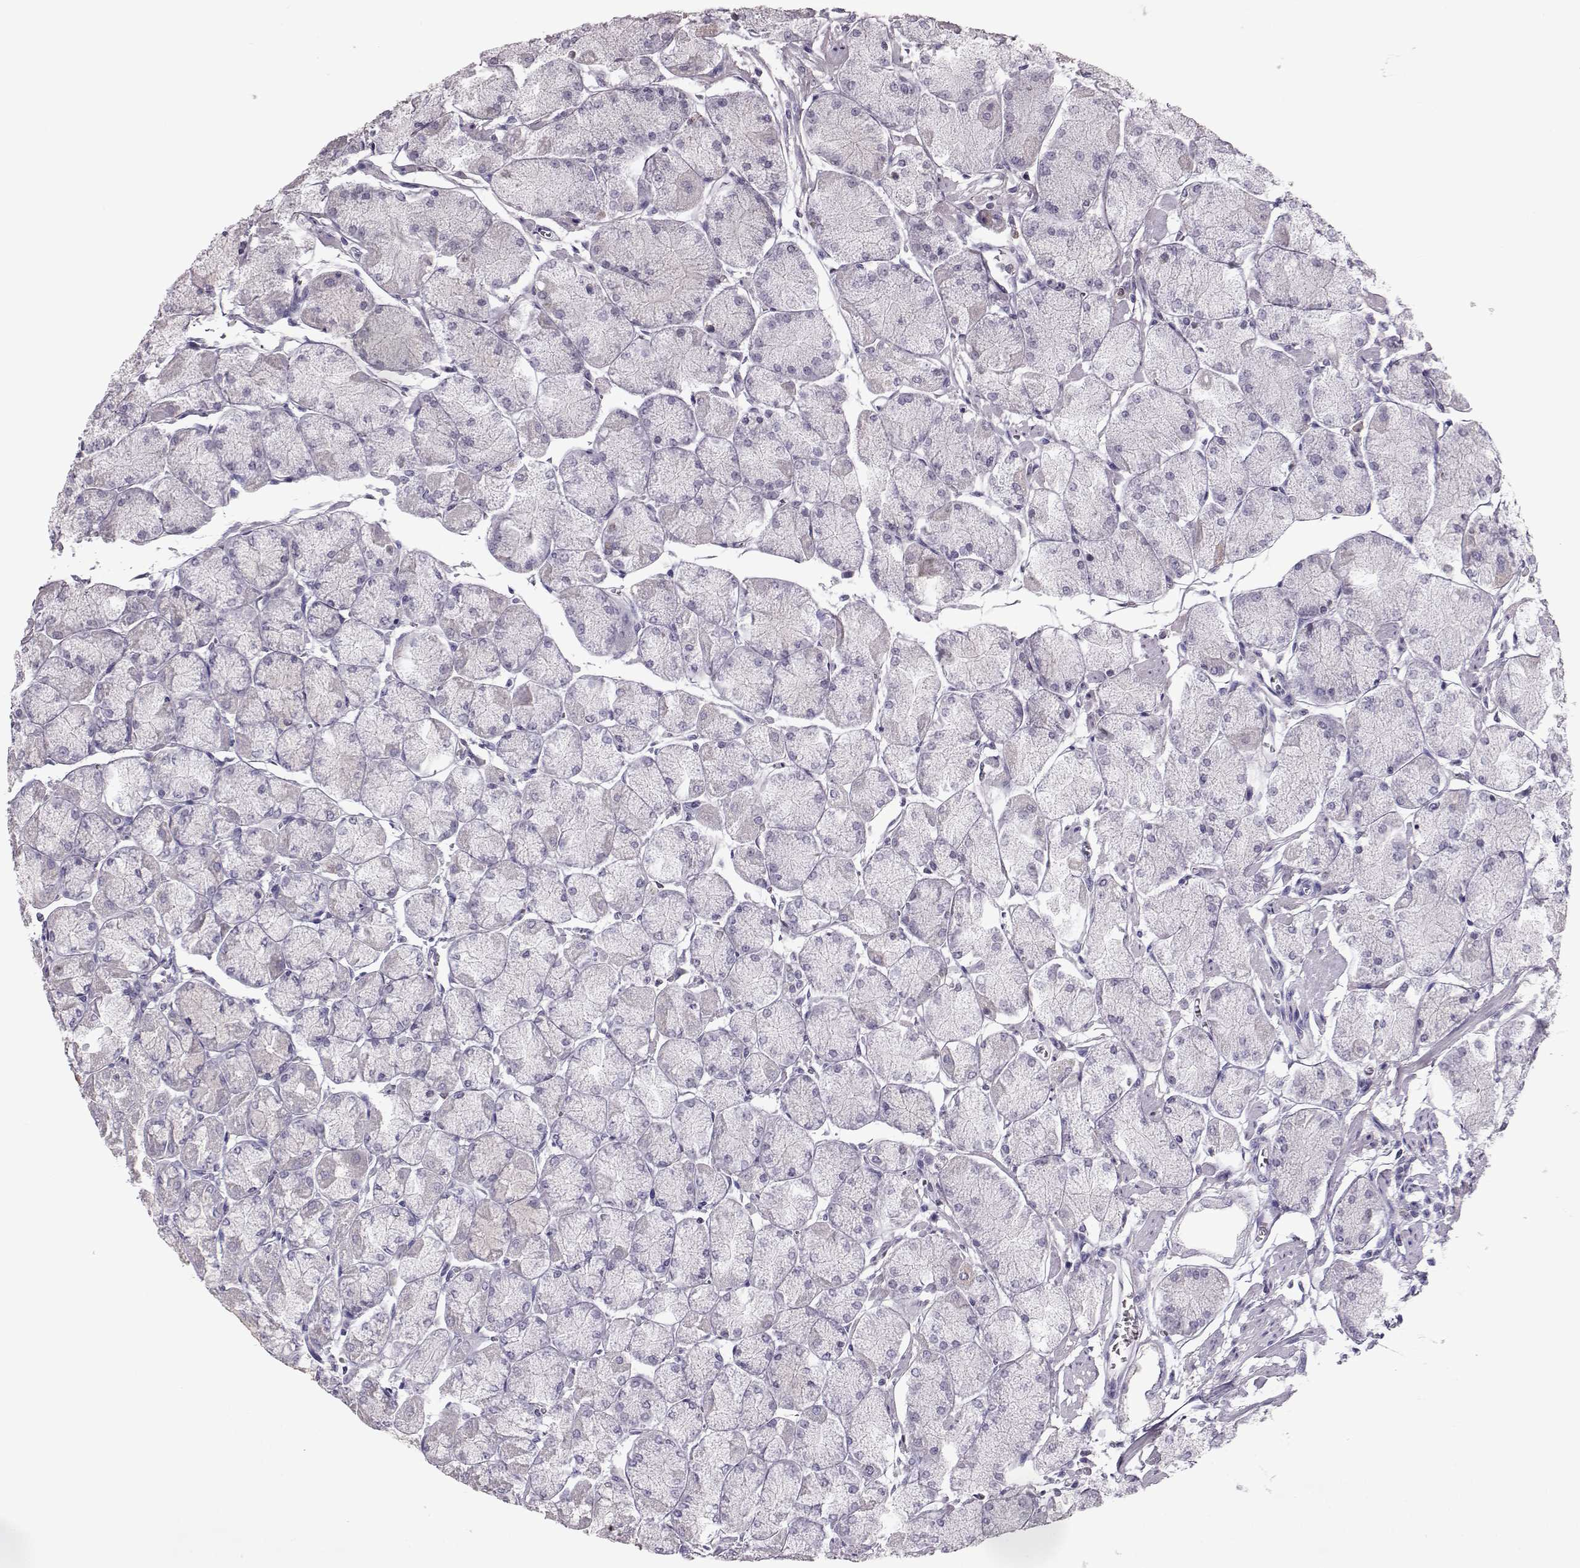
{"staining": {"intensity": "weak", "quantity": "<25%", "location": "cytoplasmic/membranous"}, "tissue": "stomach", "cell_type": "Glandular cells", "image_type": "normal", "snomed": [{"axis": "morphology", "description": "Normal tissue, NOS"}, {"axis": "topography", "description": "Stomach, upper"}], "caption": "Protein analysis of unremarkable stomach reveals no significant expression in glandular cells.", "gene": "ELOVL5", "patient": {"sex": "male", "age": 60}}